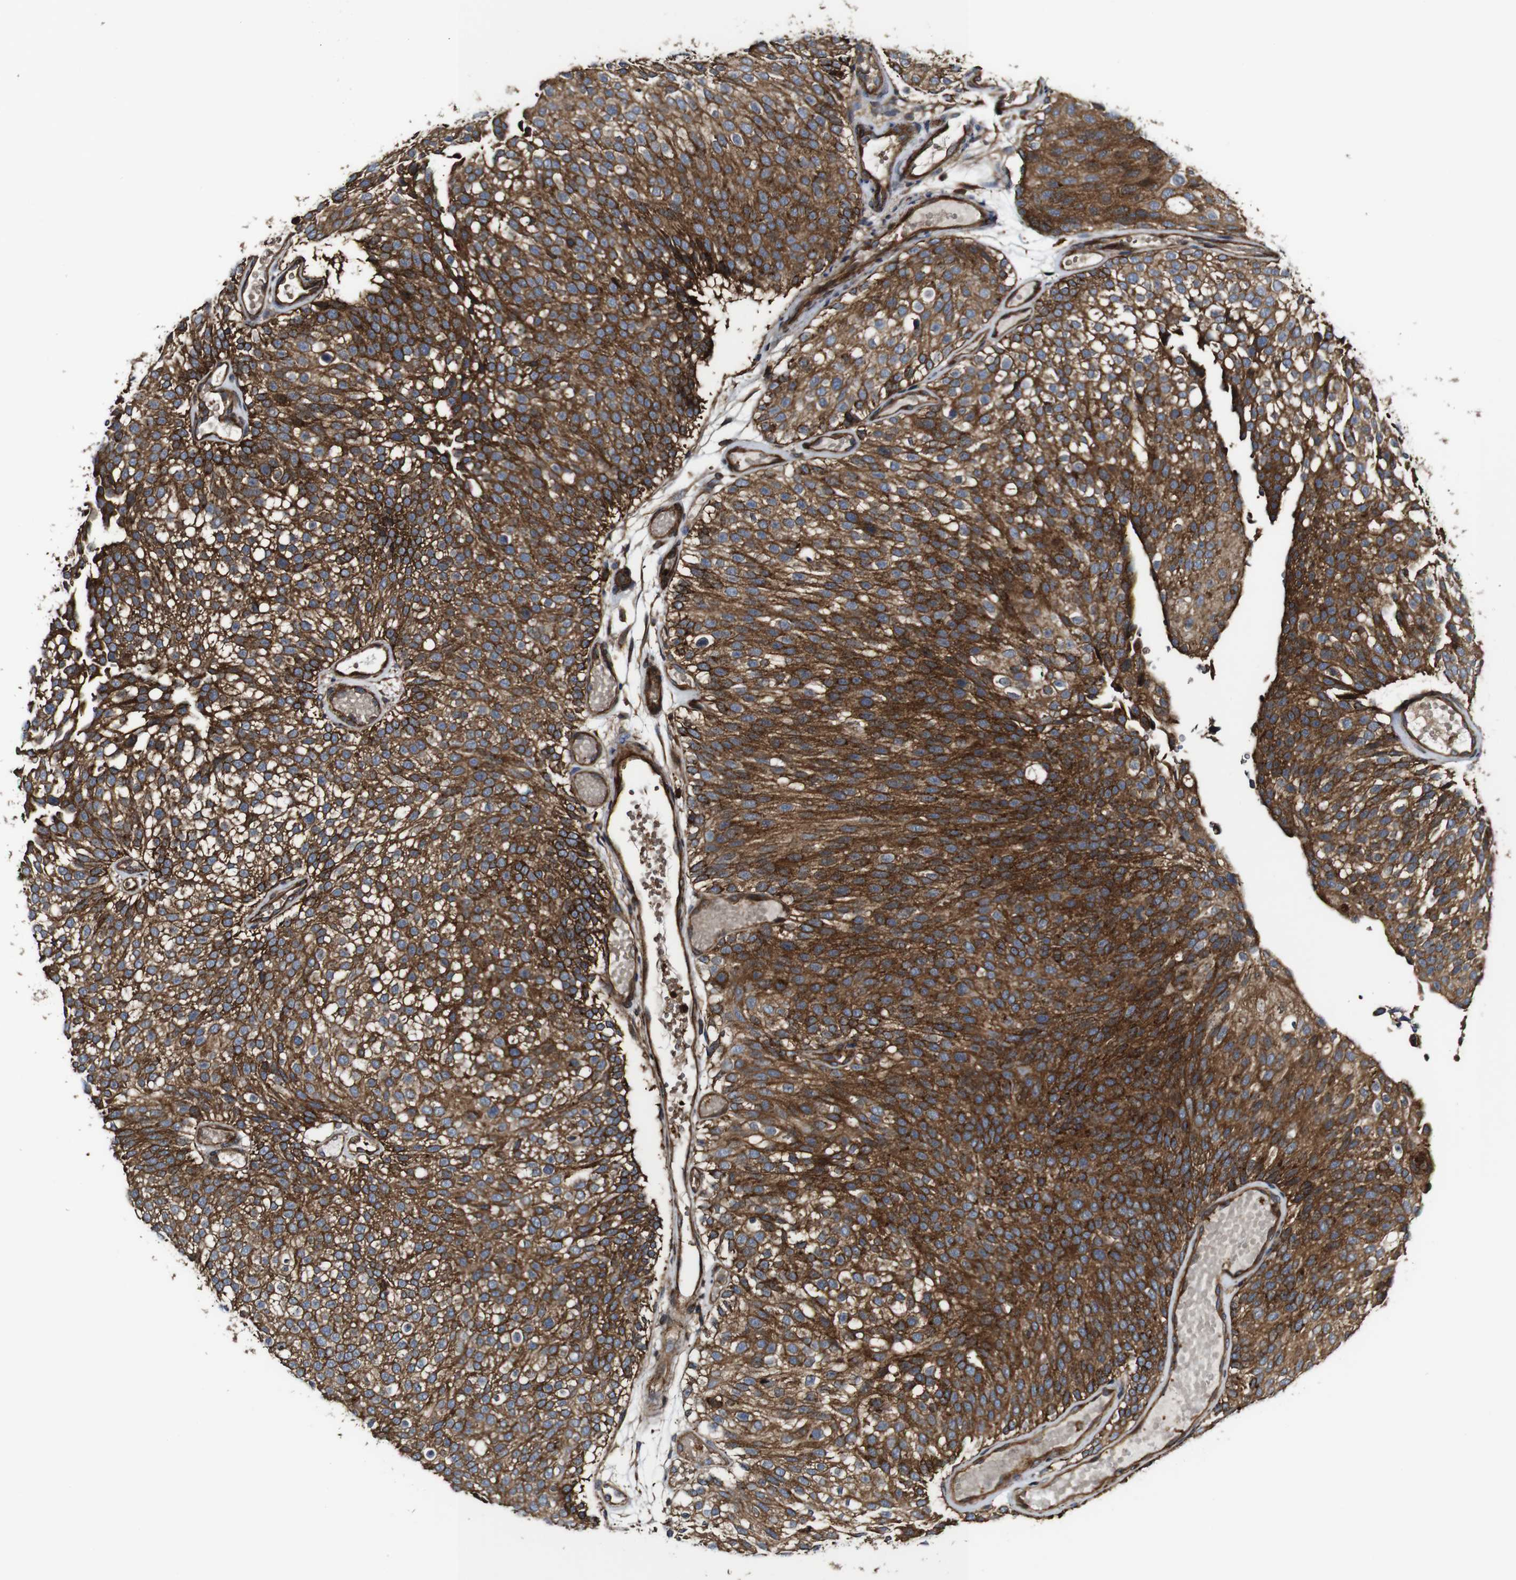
{"staining": {"intensity": "strong", "quantity": ">75%", "location": "cytoplasmic/membranous"}, "tissue": "urothelial cancer", "cell_type": "Tumor cells", "image_type": "cancer", "snomed": [{"axis": "morphology", "description": "Urothelial carcinoma, Low grade"}, {"axis": "topography", "description": "Urinary bladder"}], "caption": "A high-resolution micrograph shows immunohistochemistry (IHC) staining of low-grade urothelial carcinoma, which displays strong cytoplasmic/membranous staining in about >75% of tumor cells.", "gene": "TNIK", "patient": {"sex": "male", "age": 78}}